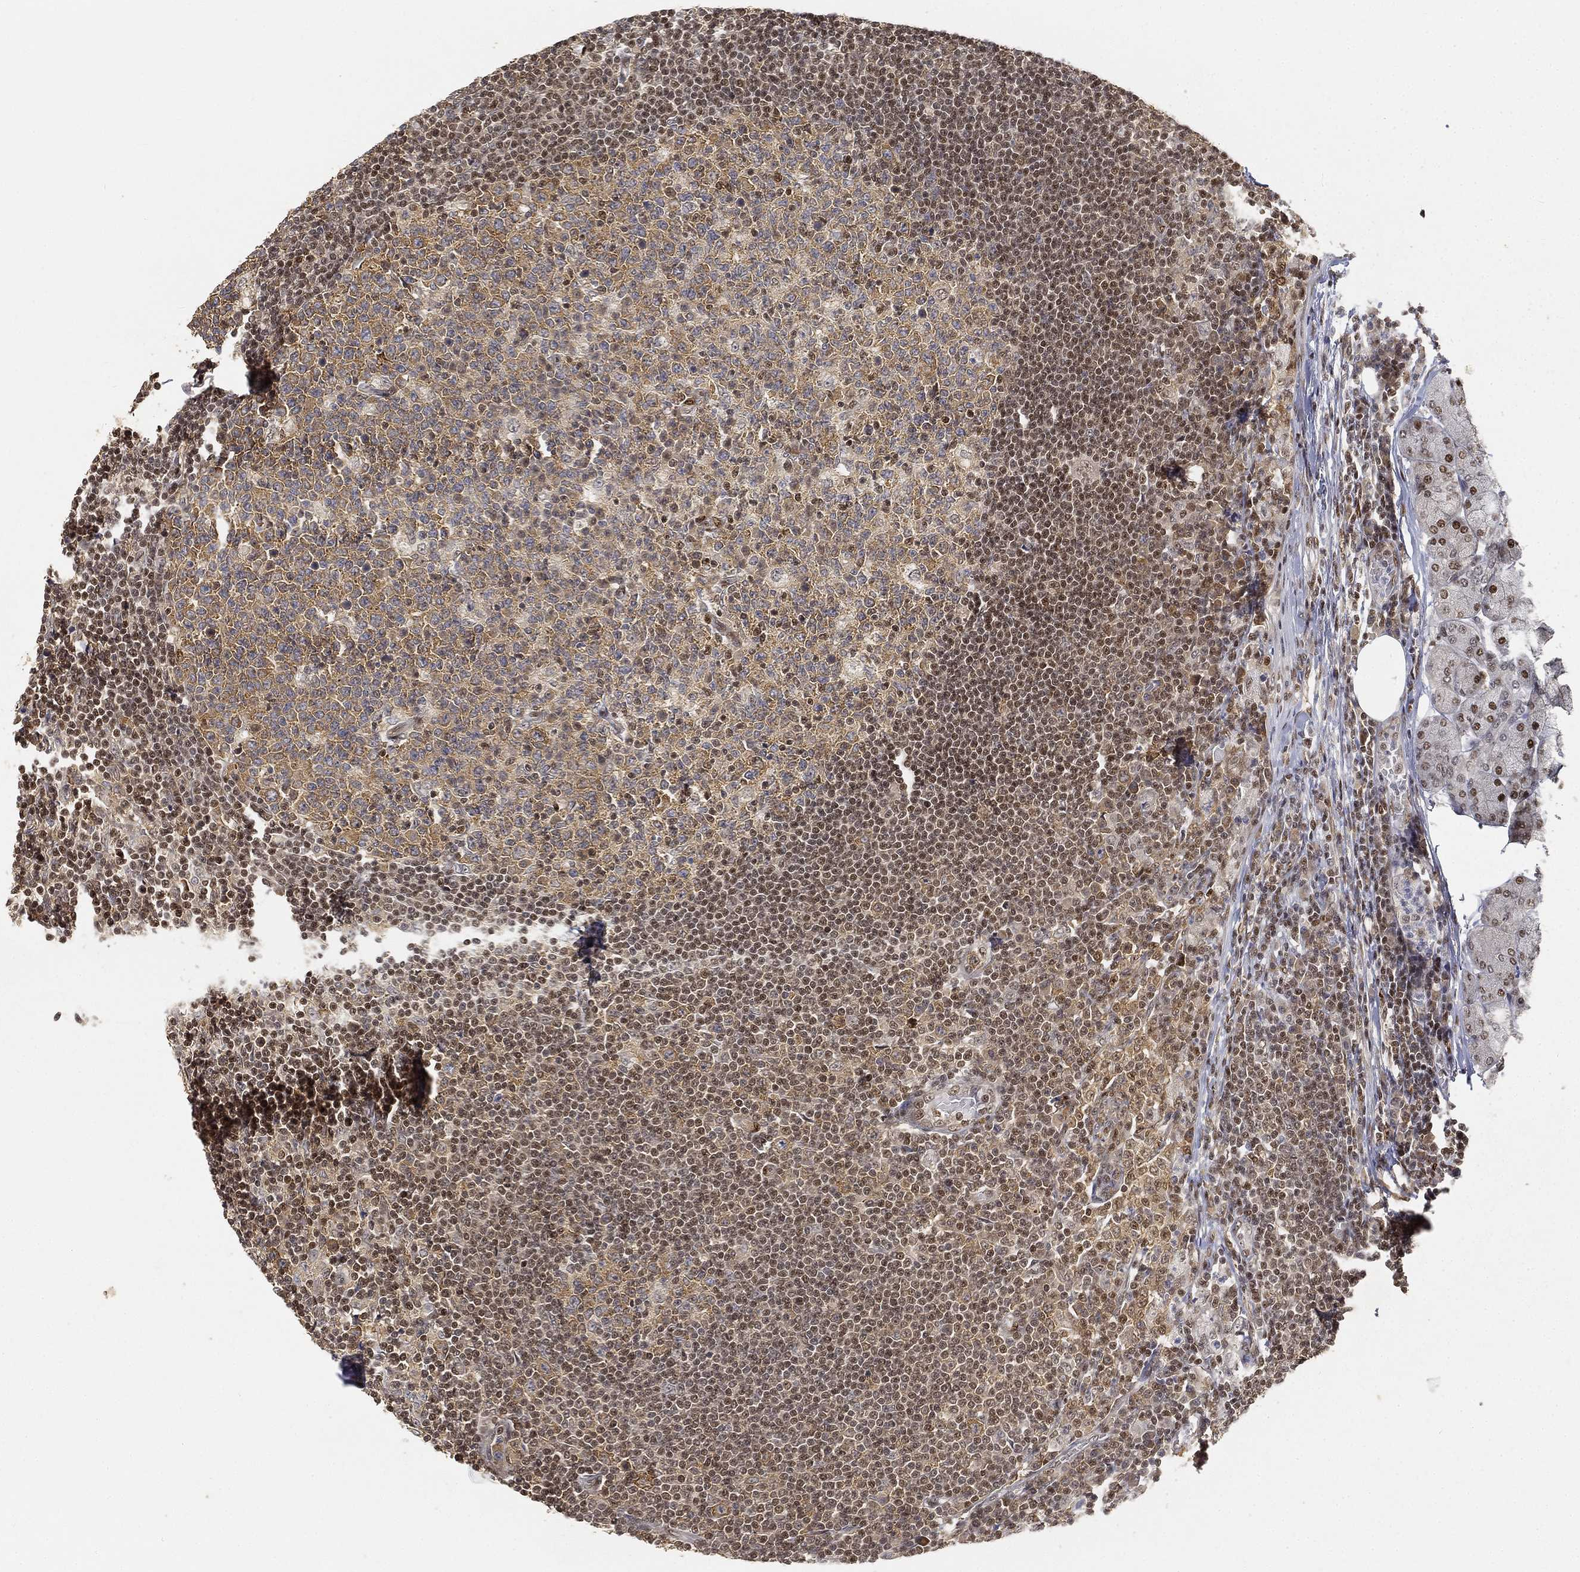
{"staining": {"intensity": "moderate", "quantity": "25%-75%", "location": "nuclear"}, "tissue": "lymph node", "cell_type": "Germinal center cells", "image_type": "normal", "snomed": [{"axis": "morphology", "description": "Normal tissue, NOS"}, {"axis": "topography", "description": "Lymph node"}, {"axis": "topography", "description": "Salivary gland"}], "caption": "Unremarkable lymph node was stained to show a protein in brown. There is medium levels of moderate nuclear expression in approximately 25%-75% of germinal center cells.", "gene": "CRTC3", "patient": {"sex": "male", "age": 83}}